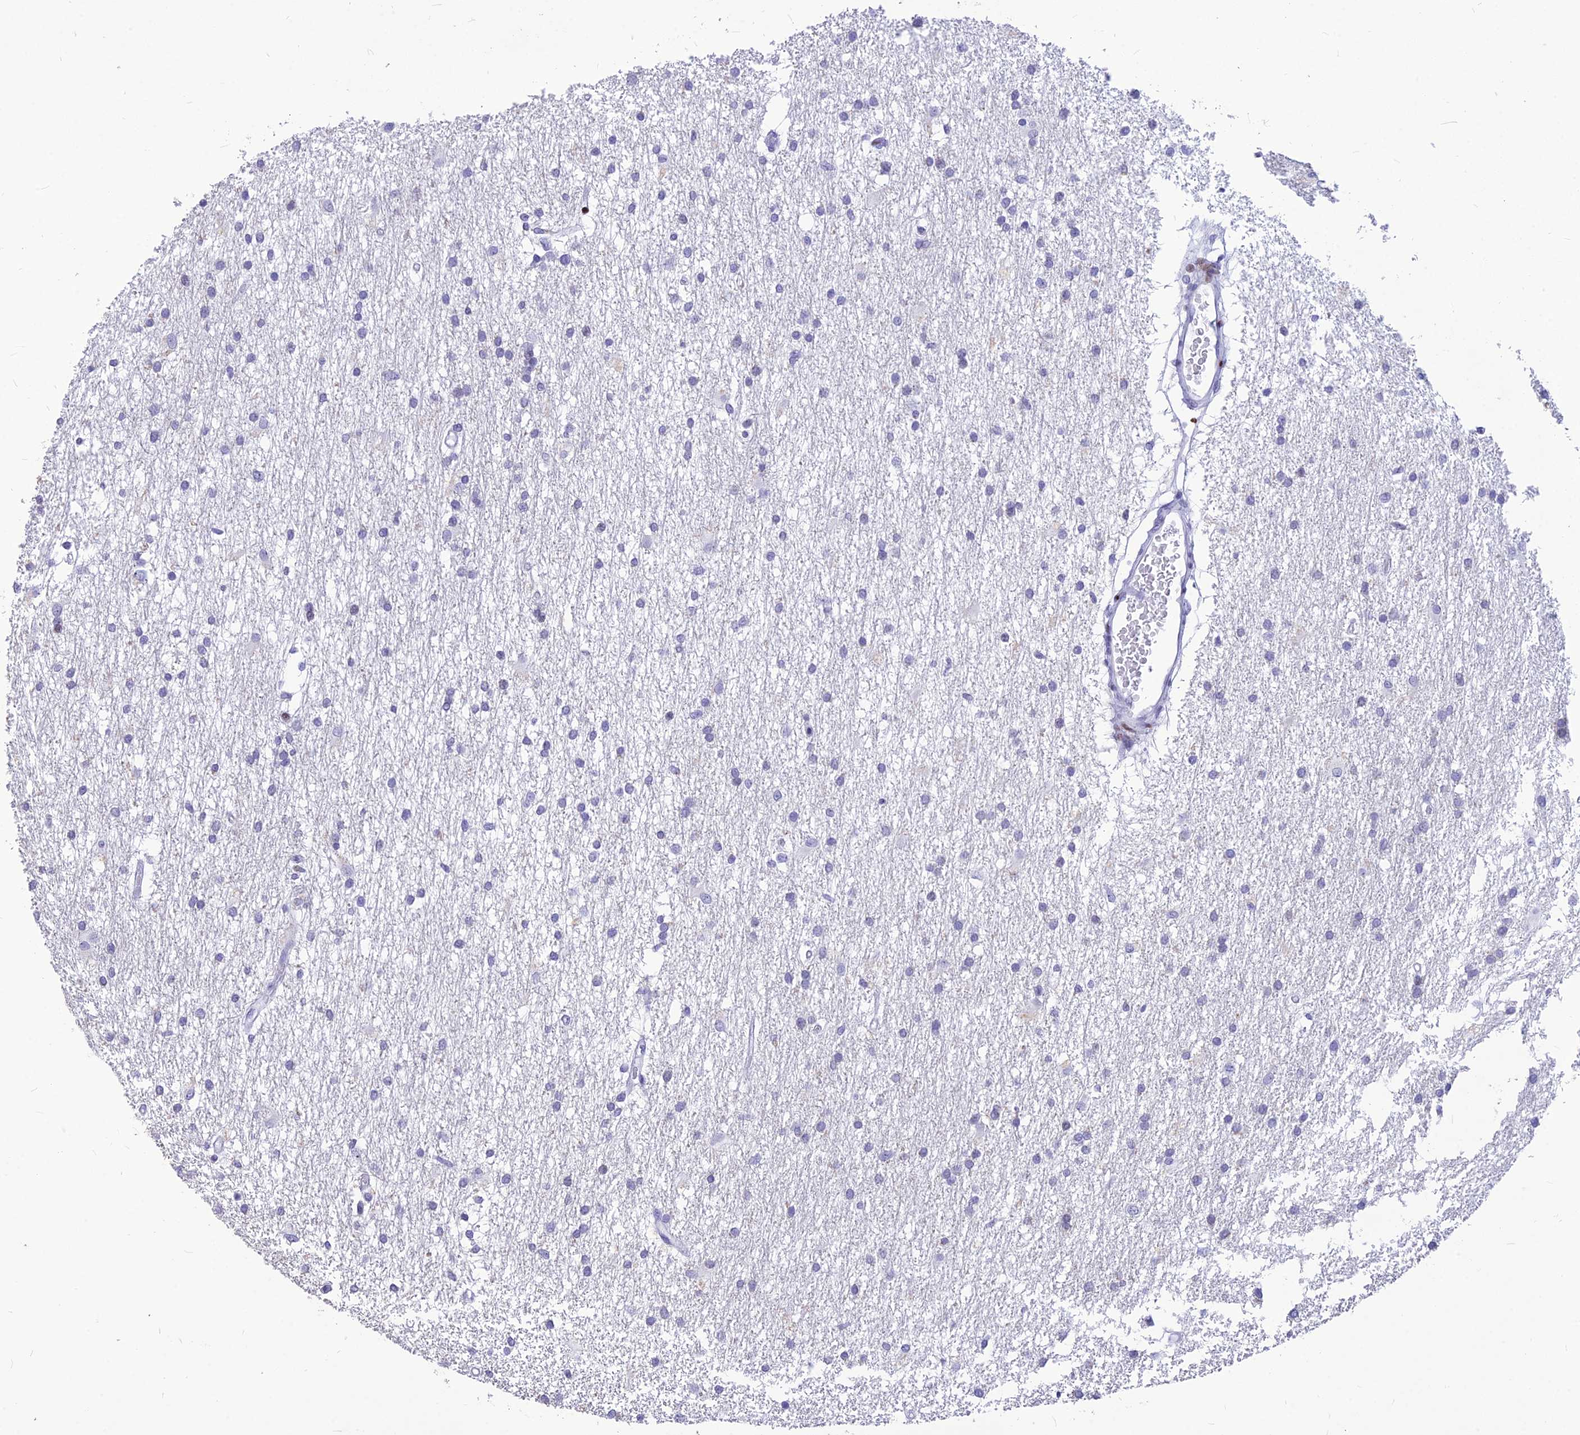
{"staining": {"intensity": "negative", "quantity": "none", "location": "none"}, "tissue": "glioma", "cell_type": "Tumor cells", "image_type": "cancer", "snomed": [{"axis": "morphology", "description": "Glioma, malignant, High grade"}, {"axis": "topography", "description": "Brain"}], "caption": "Tumor cells are negative for brown protein staining in malignant glioma (high-grade).", "gene": "PRPS1", "patient": {"sex": "male", "age": 77}}